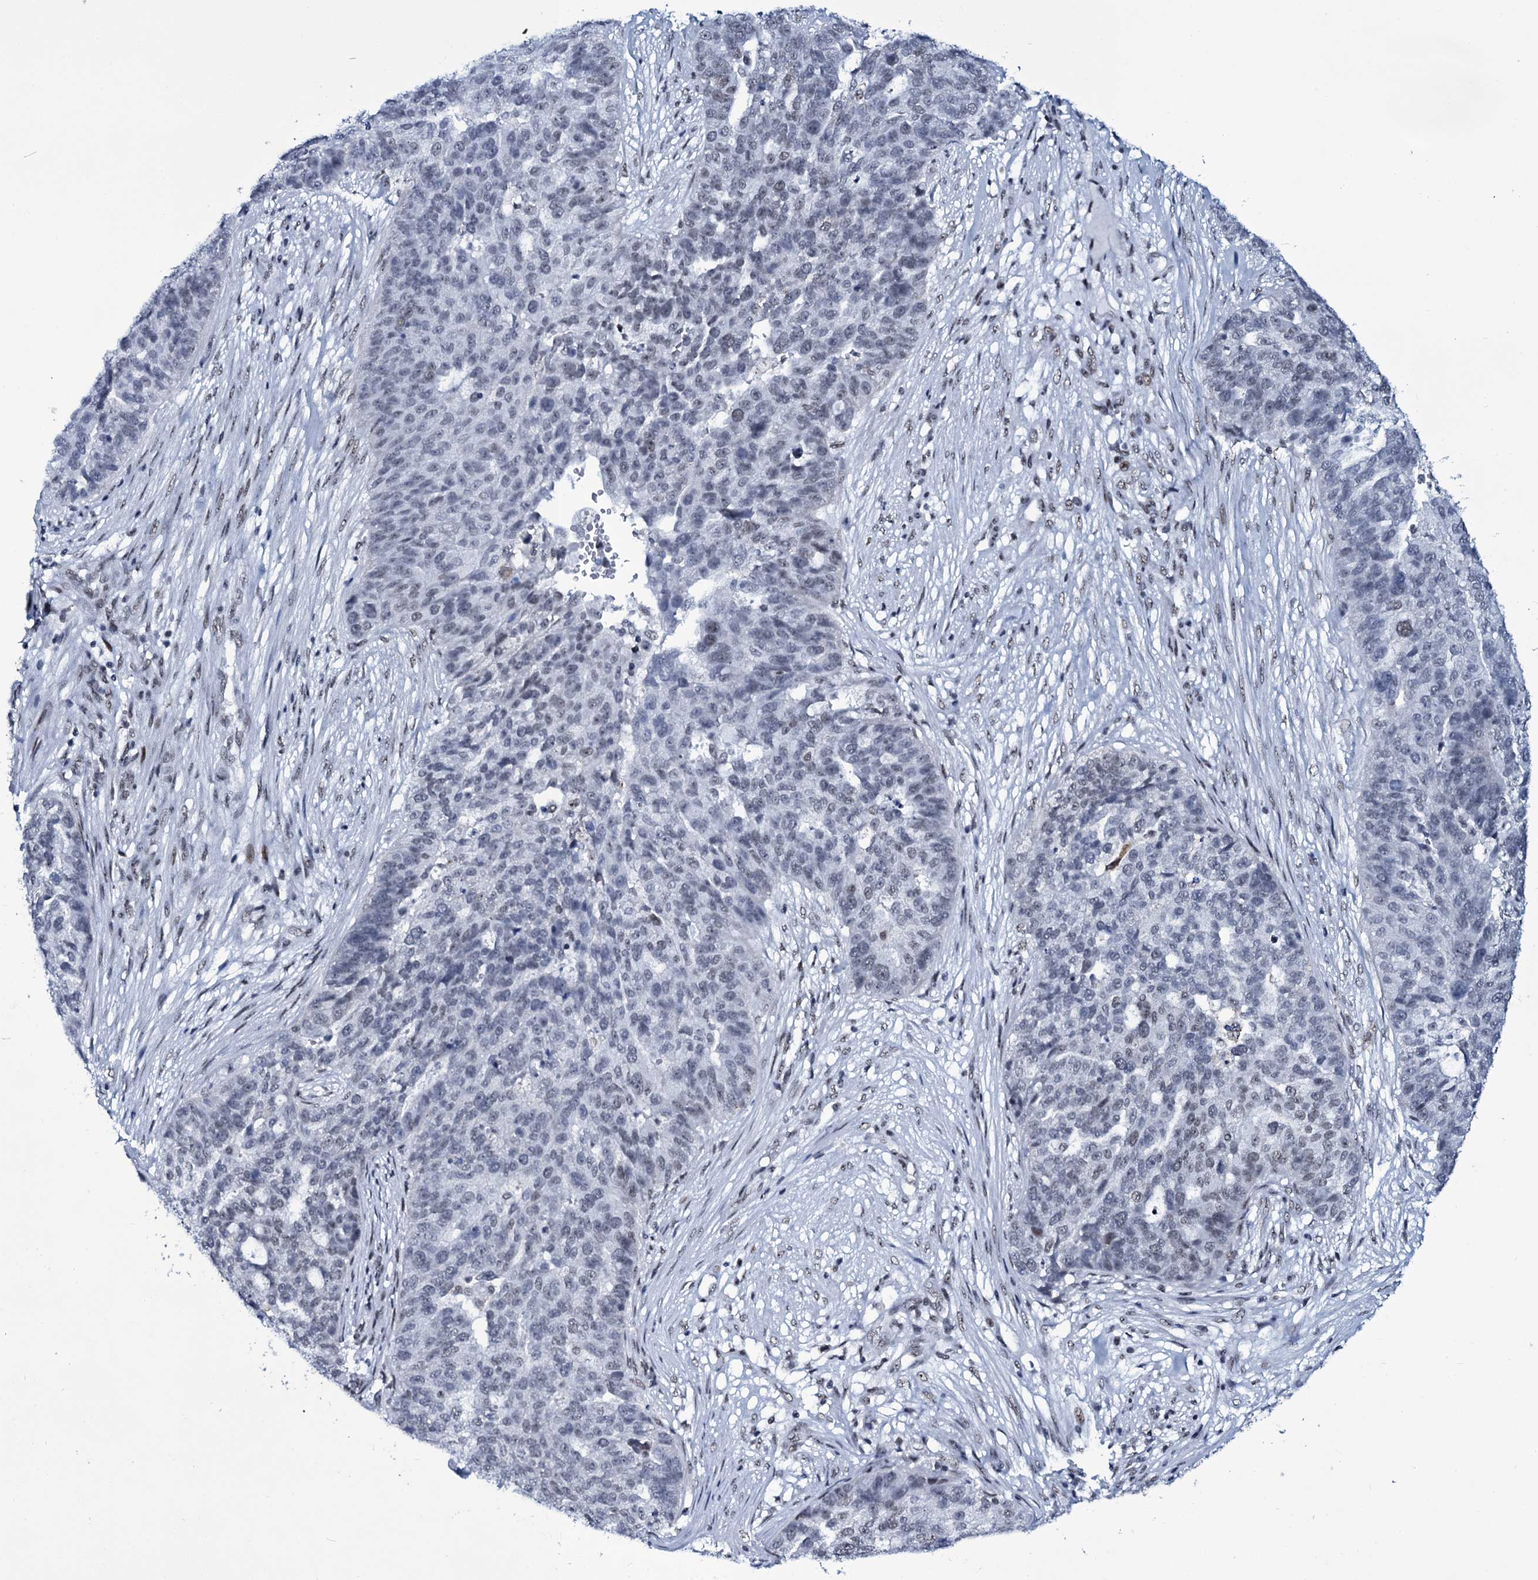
{"staining": {"intensity": "weak", "quantity": "<25%", "location": "nuclear"}, "tissue": "ovarian cancer", "cell_type": "Tumor cells", "image_type": "cancer", "snomed": [{"axis": "morphology", "description": "Cystadenocarcinoma, serous, NOS"}, {"axis": "topography", "description": "Ovary"}], "caption": "A photomicrograph of human serous cystadenocarcinoma (ovarian) is negative for staining in tumor cells. (Immunohistochemistry (ihc), brightfield microscopy, high magnification).", "gene": "ZMIZ2", "patient": {"sex": "female", "age": 59}}